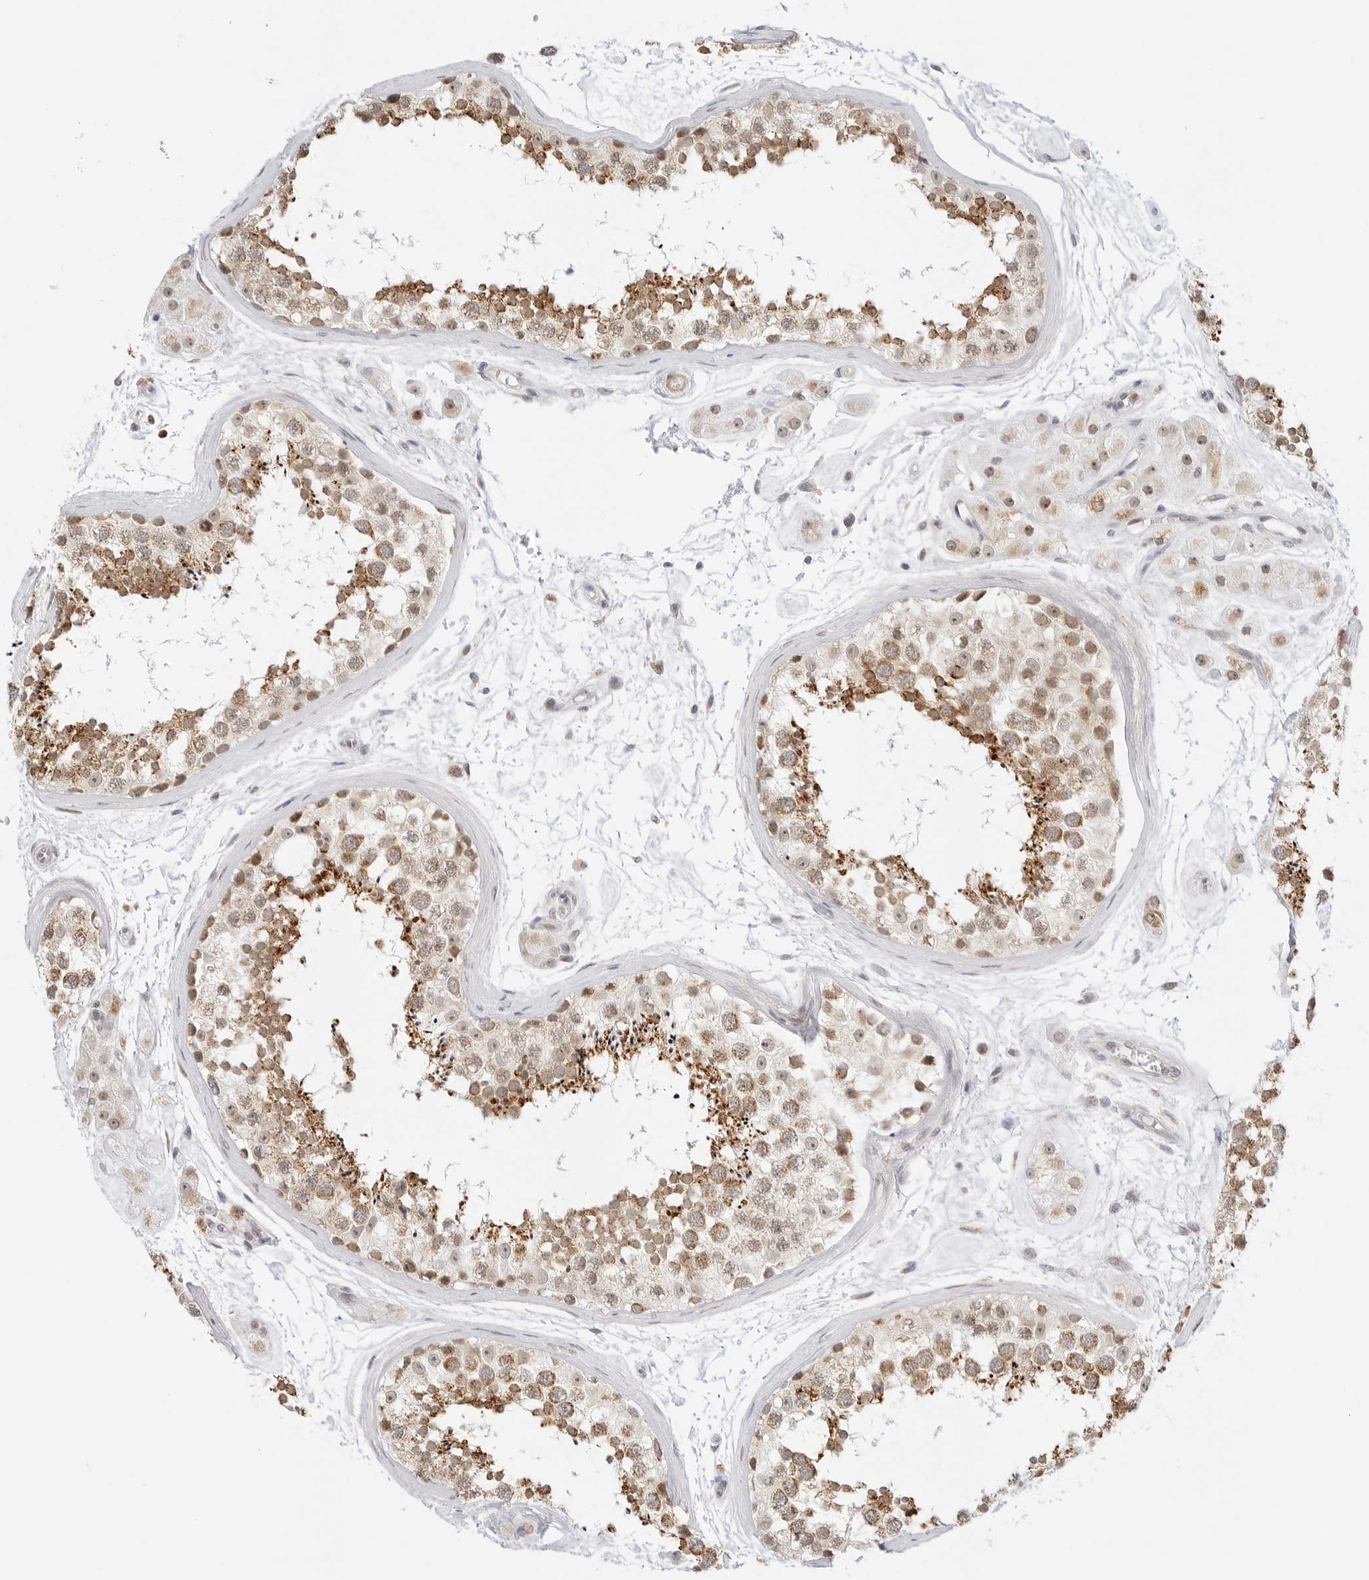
{"staining": {"intensity": "moderate", "quantity": "25%-75%", "location": "cytoplasmic/membranous,nuclear"}, "tissue": "testis", "cell_type": "Cells in seminiferous ducts", "image_type": "normal", "snomed": [{"axis": "morphology", "description": "Normal tissue, NOS"}, {"axis": "topography", "description": "Testis"}], "caption": "The immunohistochemical stain labels moderate cytoplasmic/membranous,nuclear staining in cells in seminiferous ducts of normal testis. The protein is shown in brown color, while the nuclei are stained blue.", "gene": "GORAB", "patient": {"sex": "male", "age": 56}}